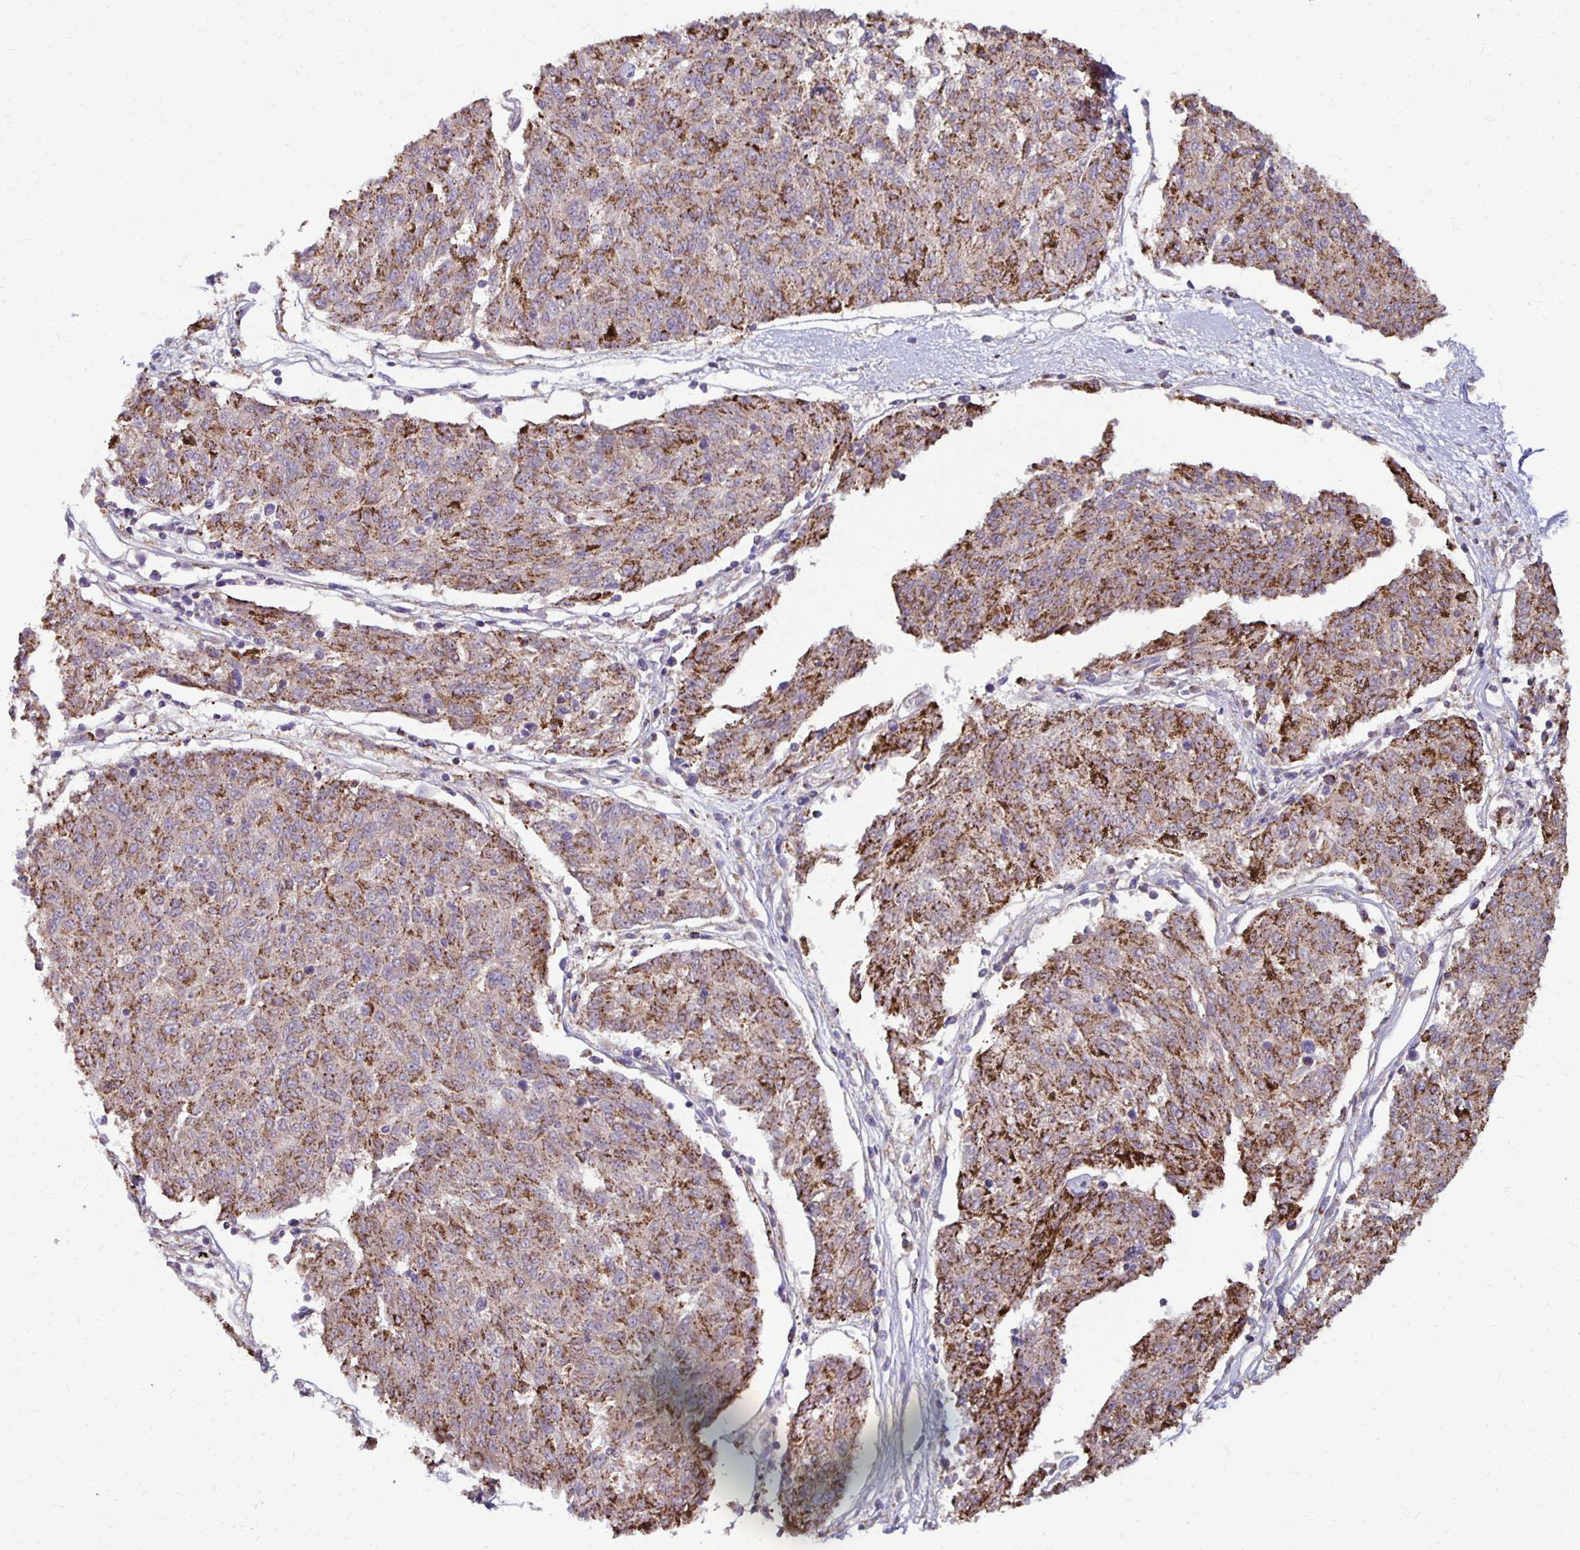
{"staining": {"intensity": "strong", "quantity": ">75%", "location": "cytoplasmic/membranous"}, "tissue": "melanoma", "cell_type": "Tumor cells", "image_type": "cancer", "snomed": [{"axis": "morphology", "description": "Malignant melanoma, NOS"}, {"axis": "topography", "description": "Skin"}], "caption": "Malignant melanoma tissue reveals strong cytoplasmic/membranous staining in about >75% of tumor cells The protein of interest is shown in brown color, while the nuclei are stained blue.", "gene": "IER3", "patient": {"sex": "female", "age": 72}}